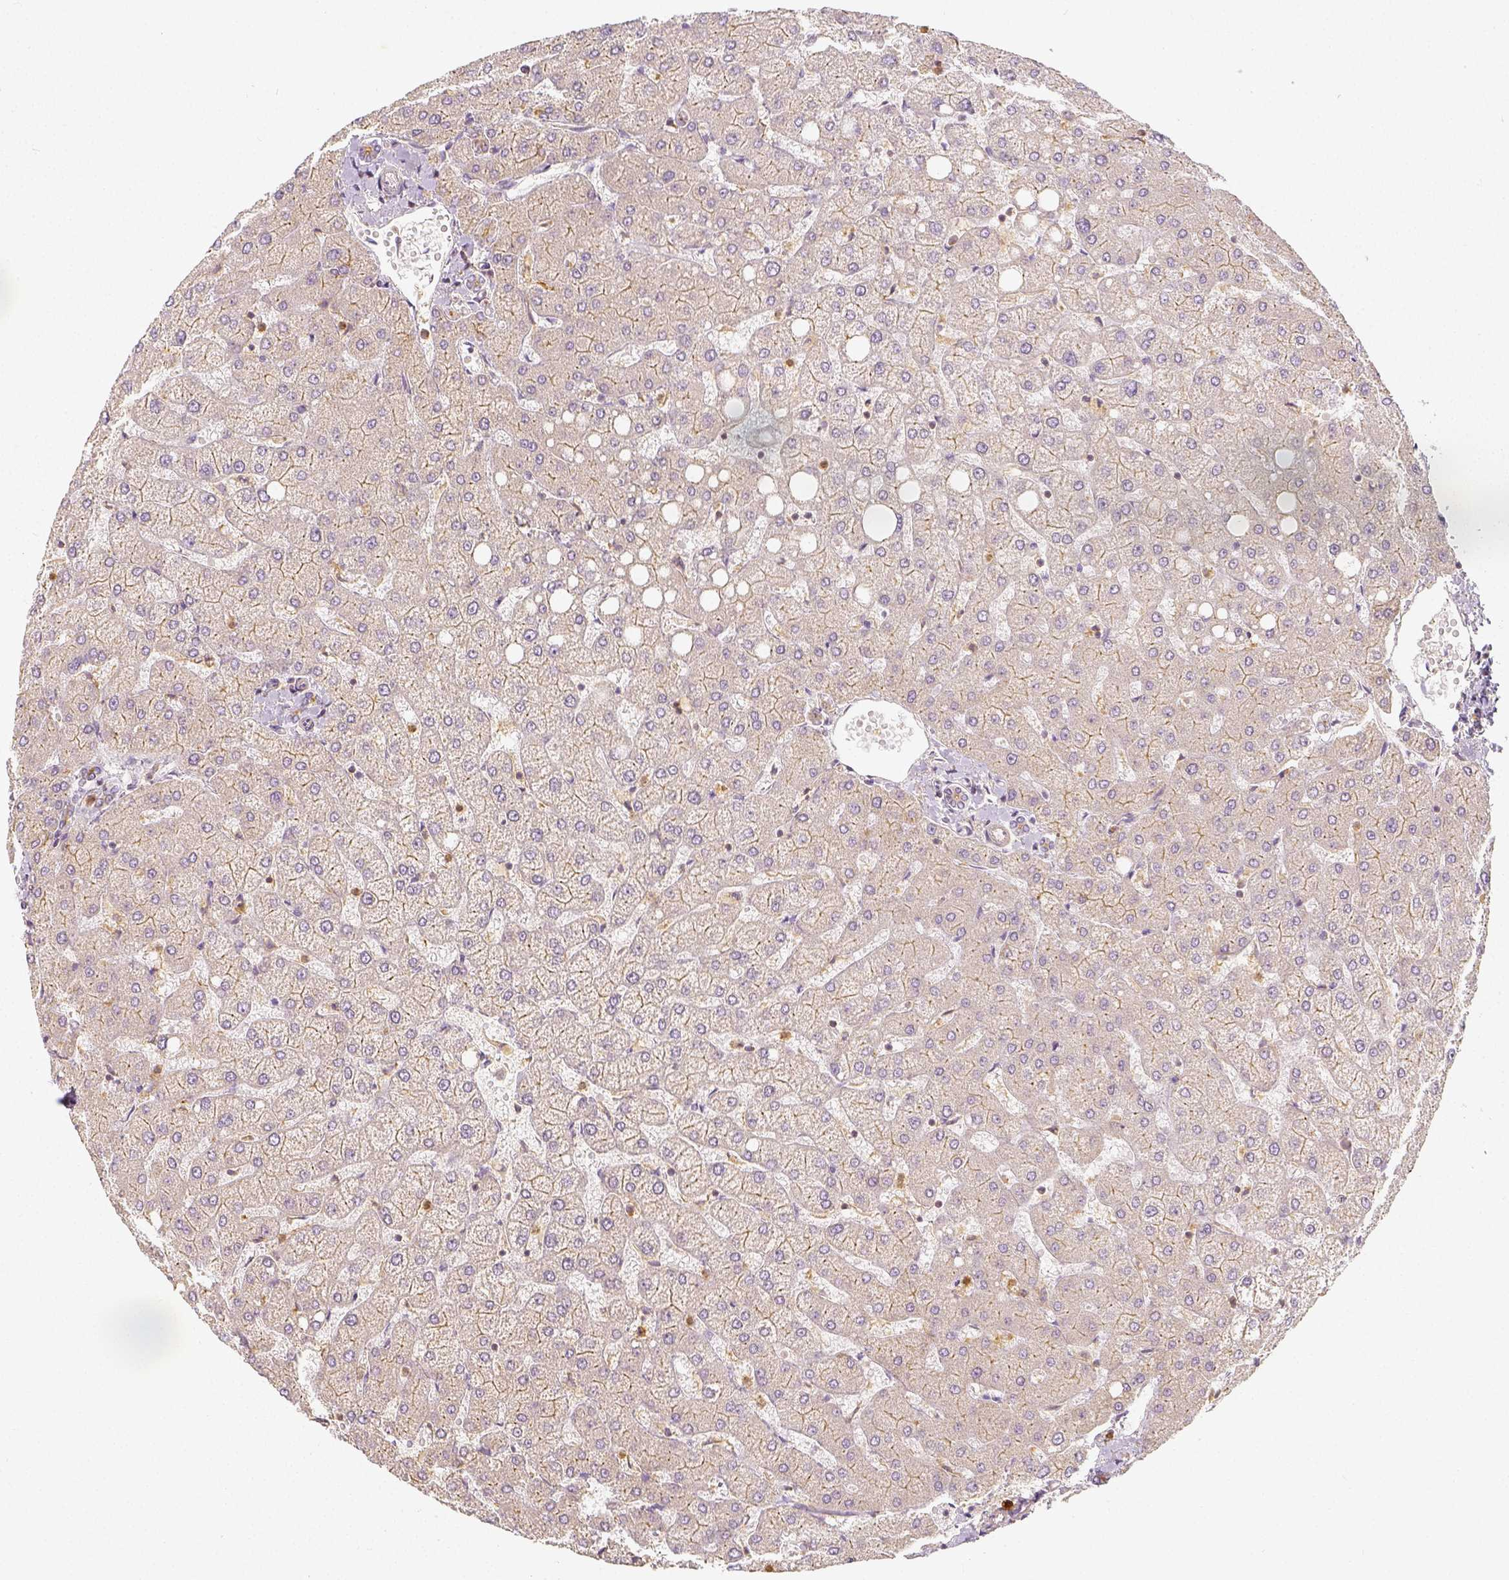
{"staining": {"intensity": "moderate", "quantity": ">75%", "location": "cytoplasmic/membranous"}, "tissue": "liver", "cell_type": "Cholangiocytes", "image_type": "normal", "snomed": [{"axis": "morphology", "description": "Normal tissue, NOS"}, {"axis": "topography", "description": "Liver"}], "caption": "Protein analysis of benign liver exhibits moderate cytoplasmic/membranous expression in about >75% of cholangiocytes. Using DAB (brown) and hematoxylin (blue) stains, captured at high magnification using brightfield microscopy.", "gene": "PTPRJ", "patient": {"sex": "female", "age": 54}}